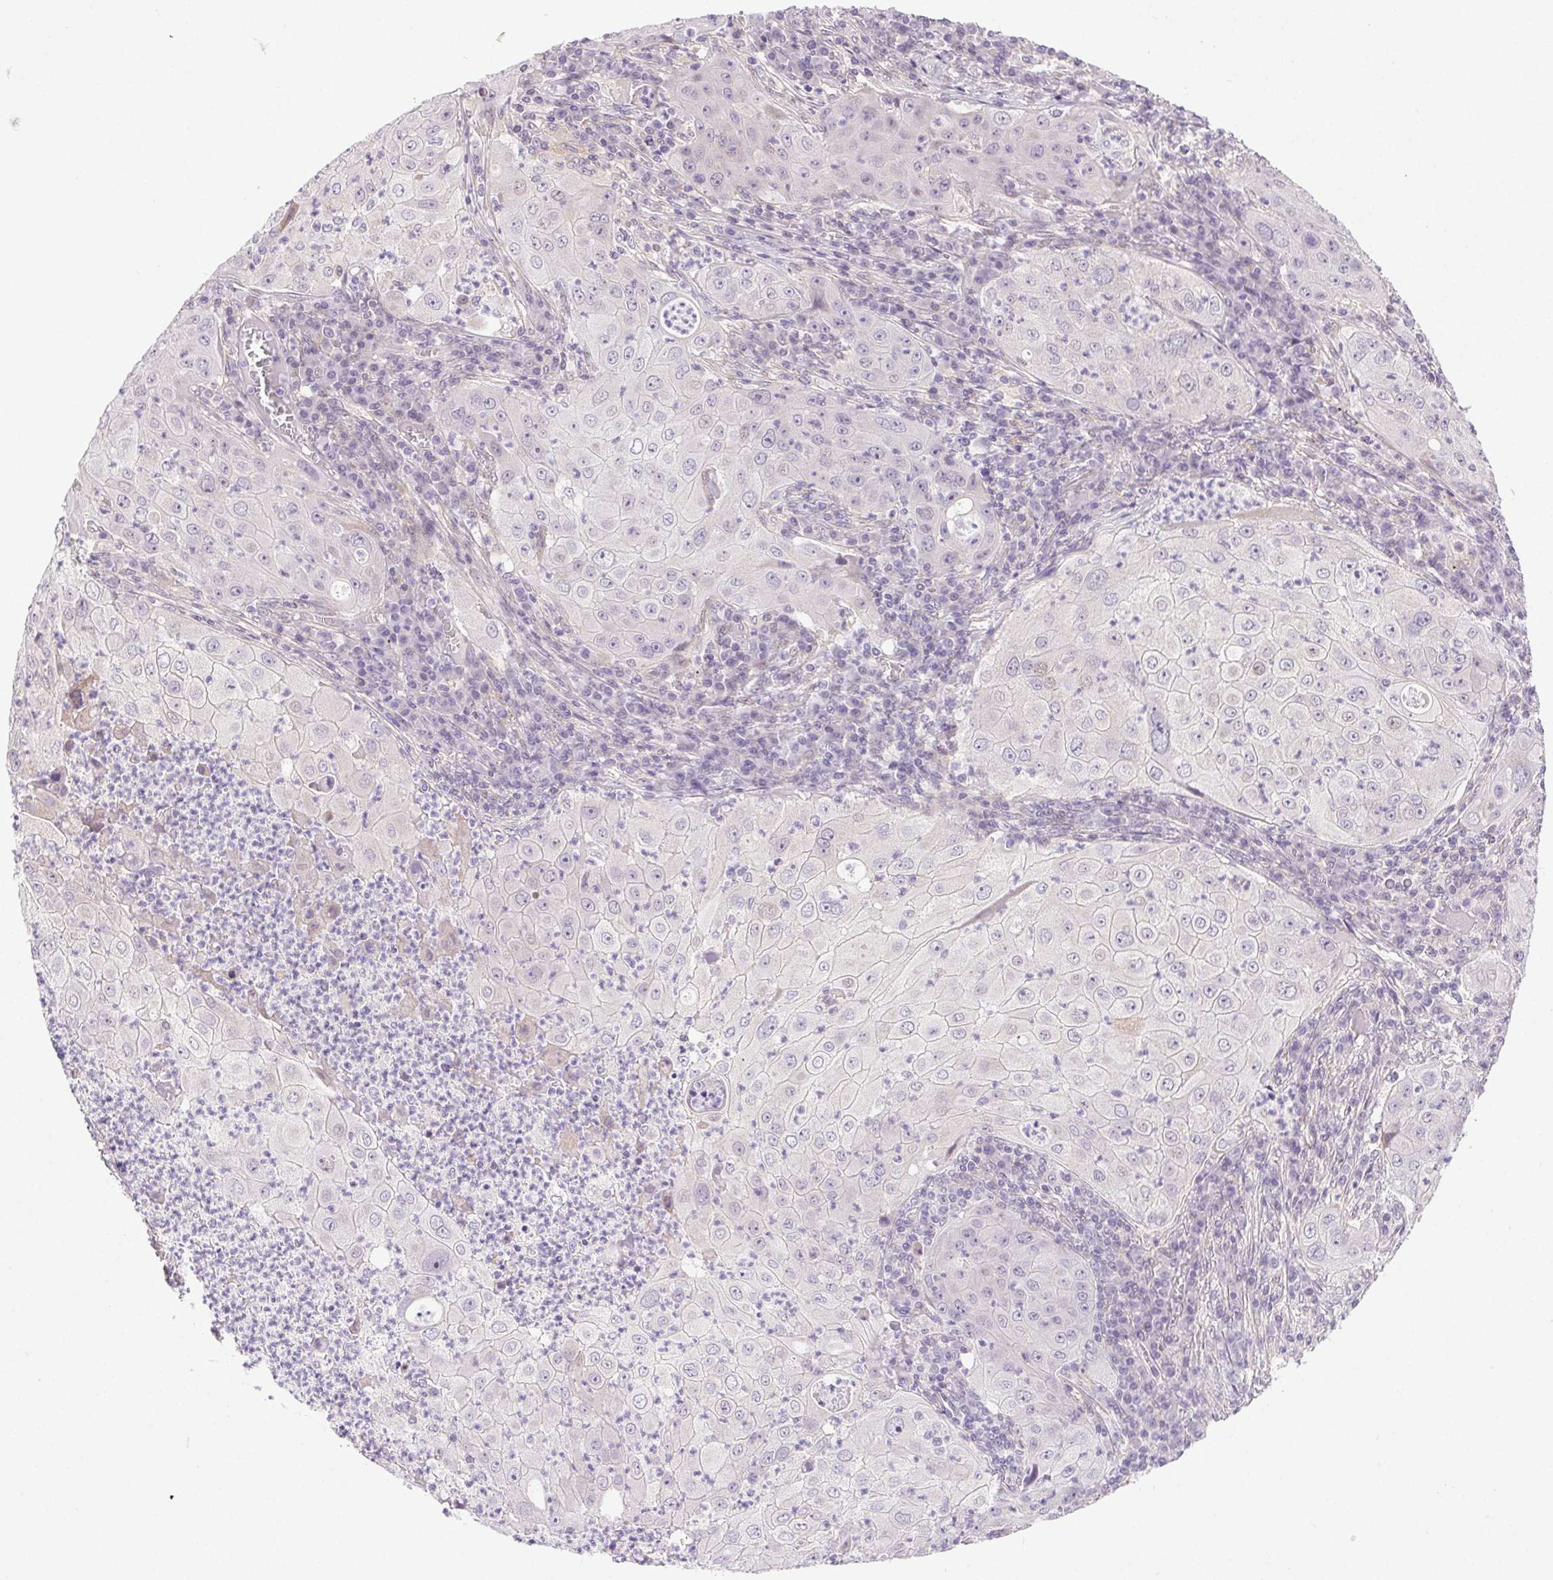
{"staining": {"intensity": "negative", "quantity": "none", "location": "none"}, "tissue": "lung cancer", "cell_type": "Tumor cells", "image_type": "cancer", "snomed": [{"axis": "morphology", "description": "Squamous cell carcinoma, NOS"}, {"axis": "topography", "description": "Lung"}], "caption": "There is no significant positivity in tumor cells of lung cancer (squamous cell carcinoma).", "gene": "SYT11", "patient": {"sex": "female", "age": 59}}